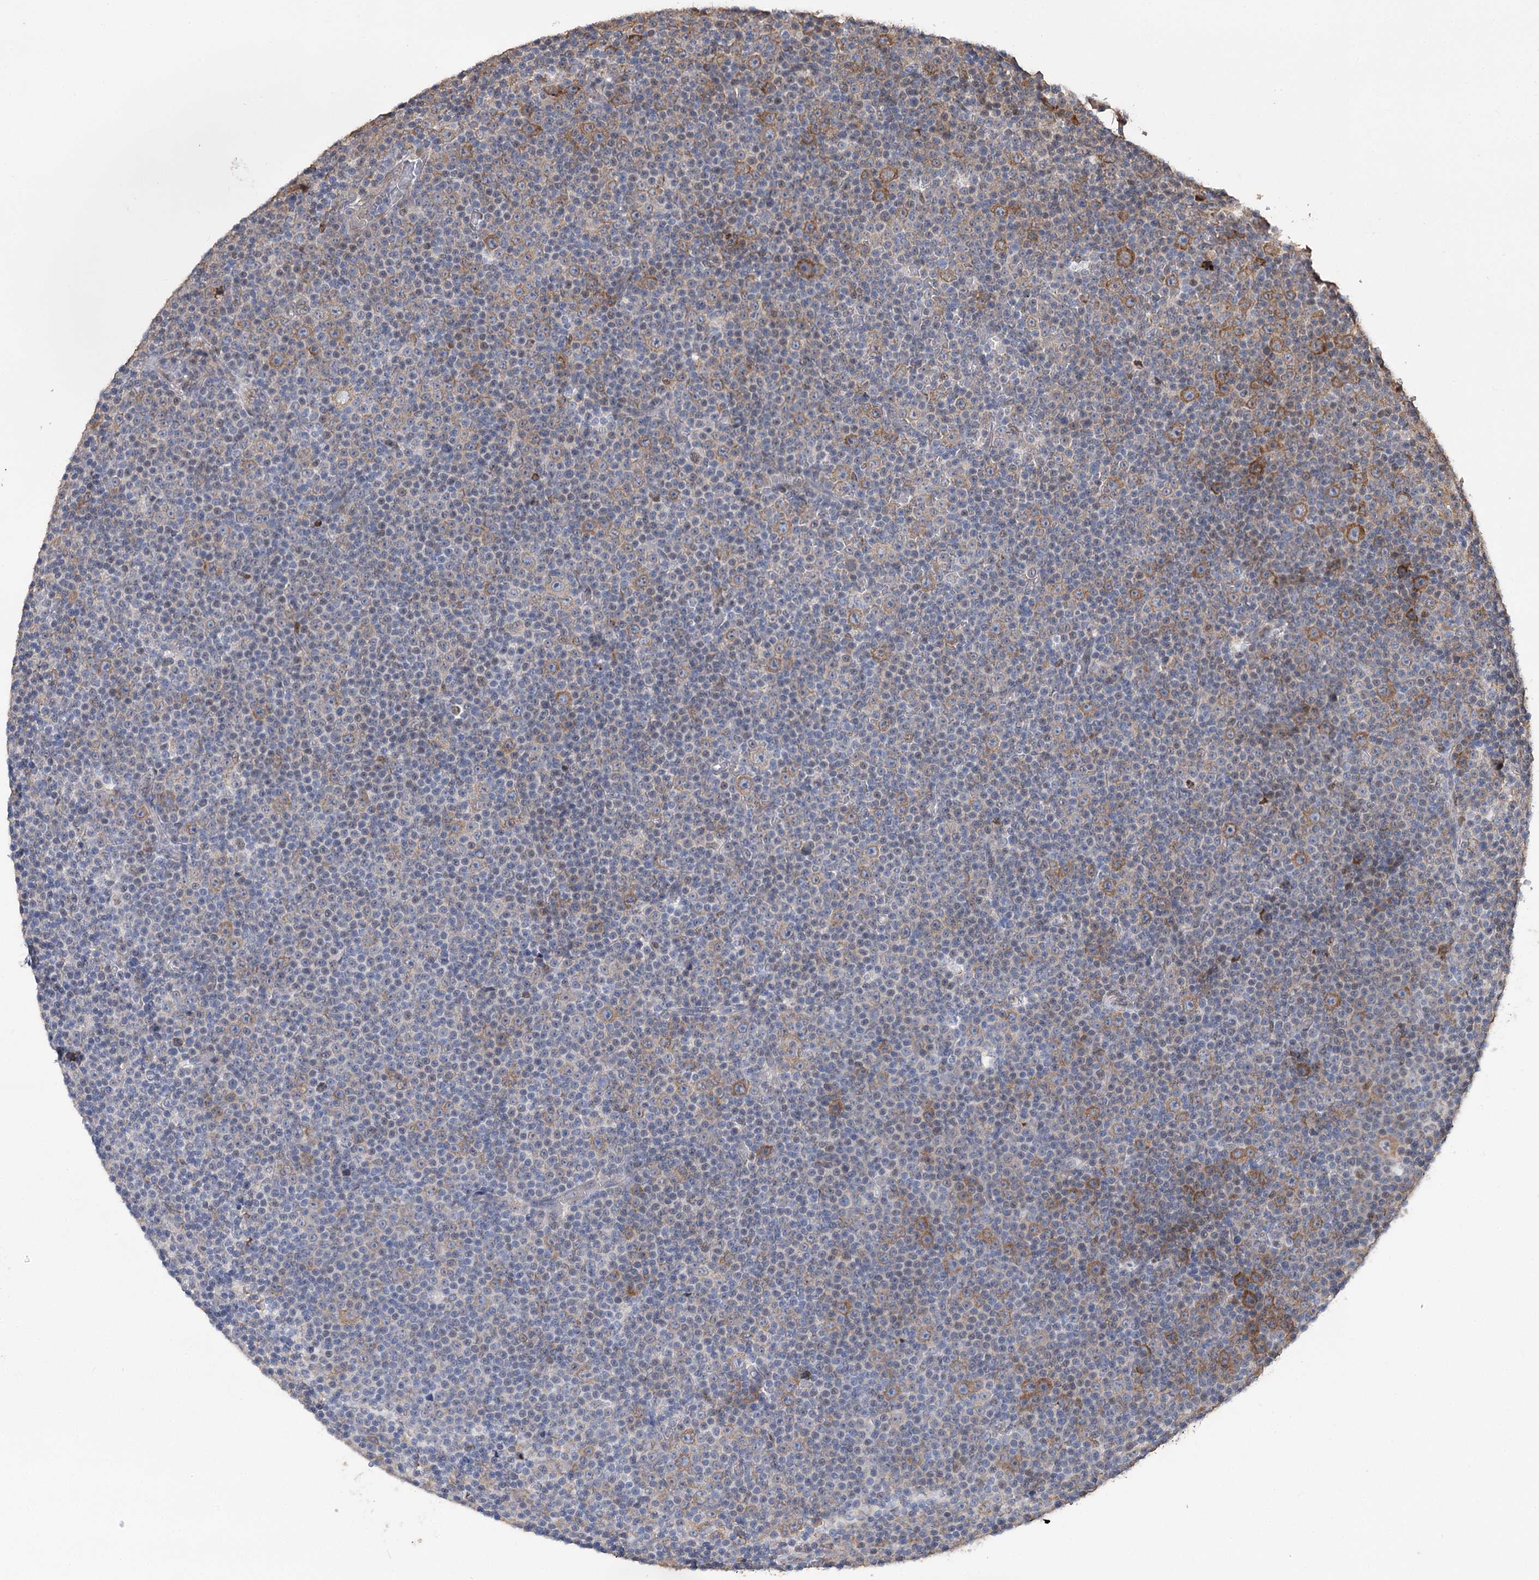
{"staining": {"intensity": "moderate", "quantity": "<25%", "location": "cytoplasmic/membranous"}, "tissue": "lymphoma", "cell_type": "Tumor cells", "image_type": "cancer", "snomed": [{"axis": "morphology", "description": "Malignant lymphoma, non-Hodgkin's type, Low grade"}, {"axis": "topography", "description": "Lymph node"}], "caption": "The histopathology image shows immunohistochemical staining of malignant lymphoma, non-Hodgkin's type (low-grade). There is moderate cytoplasmic/membranous expression is identified in approximately <25% of tumor cells.", "gene": "NFU1", "patient": {"sex": "female", "age": 67}}